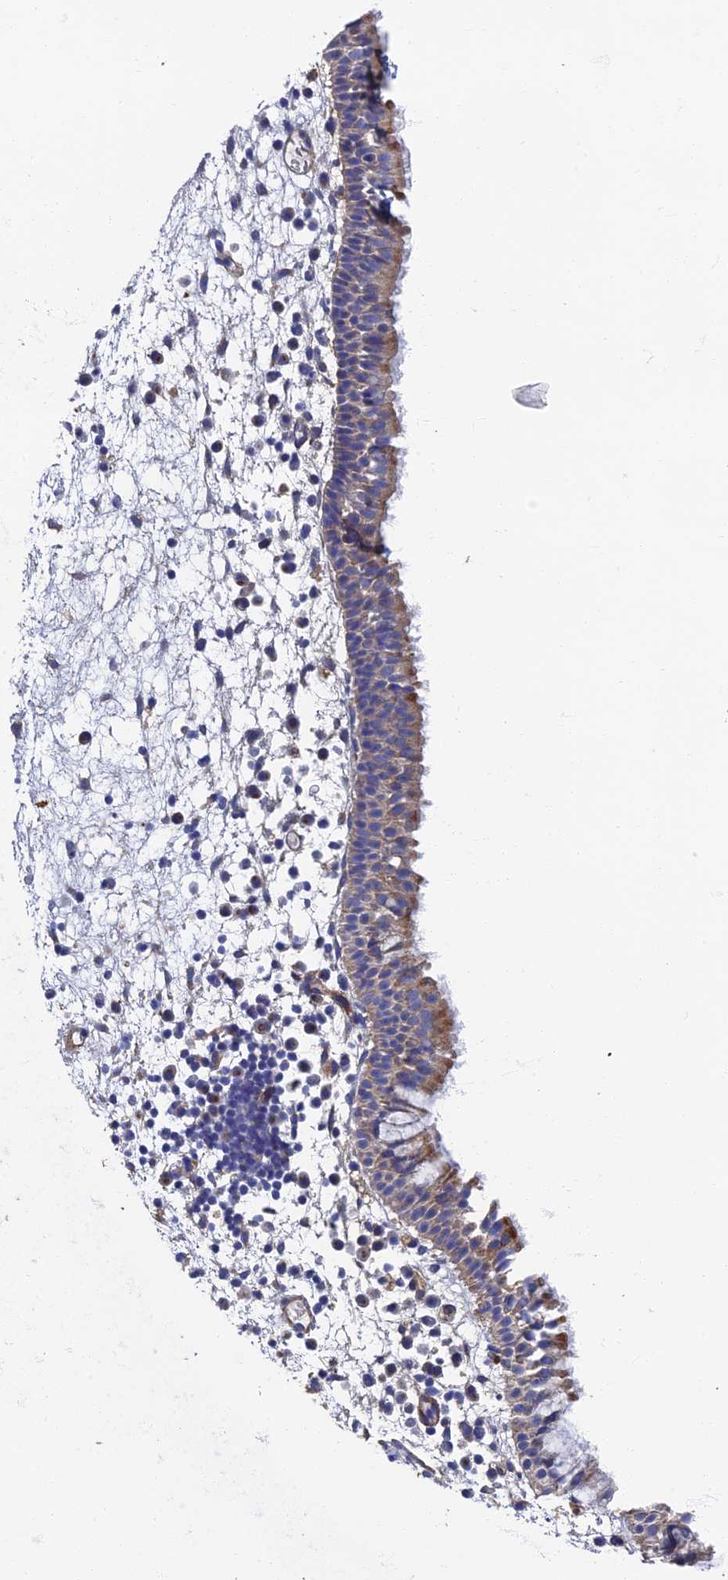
{"staining": {"intensity": "moderate", "quantity": "<25%", "location": "cytoplasmic/membranous"}, "tissue": "nasopharynx", "cell_type": "Respiratory epithelial cells", "image_type": "normal", "snomed": [{"axis": "morphology", "description": "Normal tissue, NOS"}, {"axis": "morphology", "description": "Inflammation, NOS"}, {"axis": "morphology", "description": "Malignant melanoma, Metastatic site"}, {"axis": "topography", "description": "Nasopharynx"}], "caption": "Benign nasopharynx reveals moderate cytoplasmic/membranous expression in approximately <25% of respiratory epithelial cells, visualized by immunohistochemistry. The protein is stained brown, and the nuclei are stained in blue (DAB IHC with brightfield microscopy, high magnification).", "gene": "RNASEK", "patient": {"sex": "male", "age": 70}}